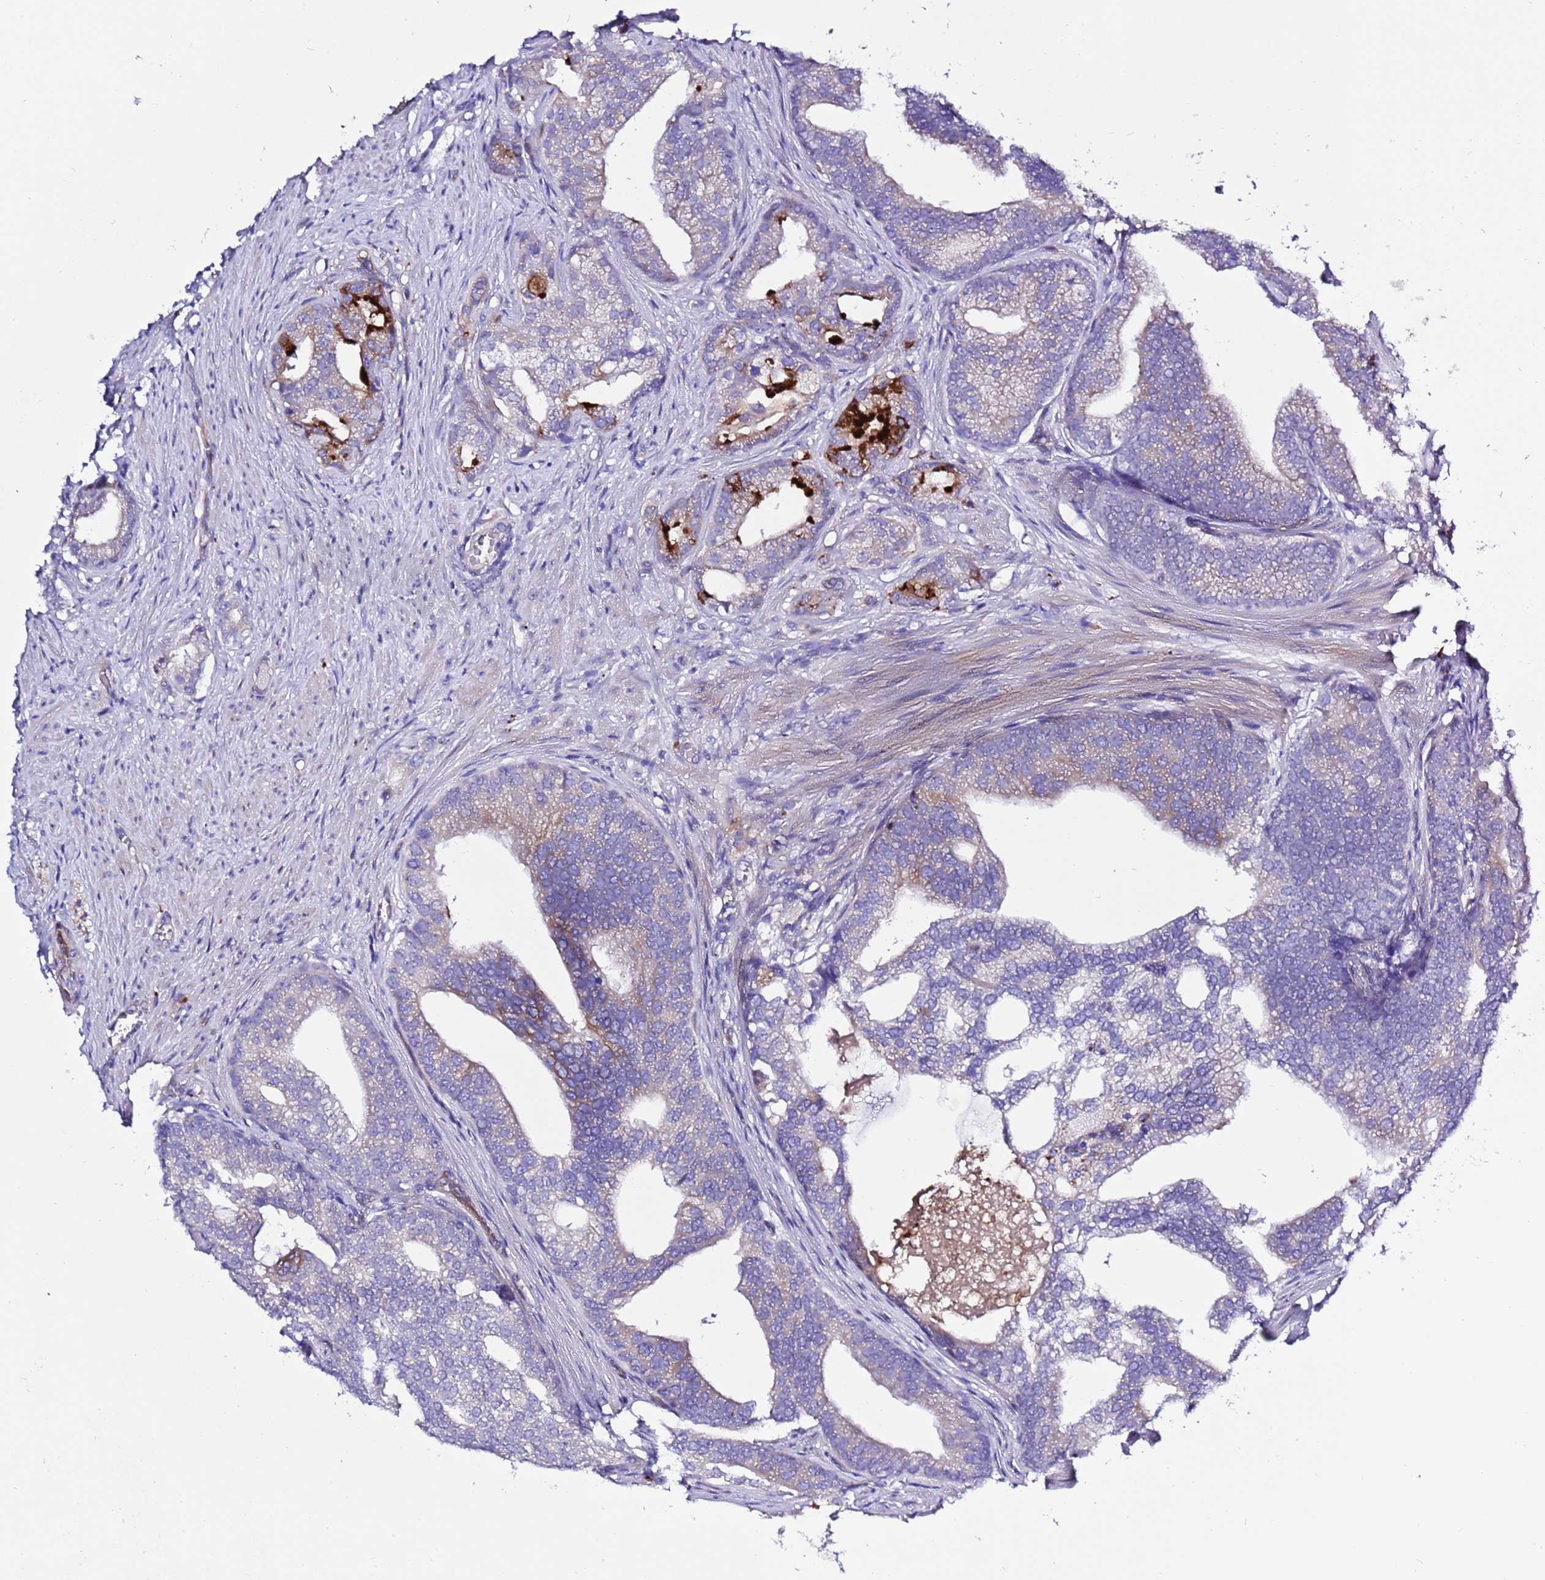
{"staining": {"intensity": "strong", "quantity": "<25%", "location": "cytoplasmic/membranous"}, "tissue": "prostate cancer", "cell_type": "Tumor cells", "image_type": "cancer", "snomed": [{"axis": "morphology", "description": "Adenocarcinoma, Low grade"}, {"axis": "topography", "description": "Prostate"}], "caption": "There is medium levels of strong cytoplasmic/membranous staining in tumor cells of adenocarcinoma (low-grade) (prostate), as demonstrated by immunohistochemical staining (brown color).", "gene": "KICS2", "patient": {"sex": "male", "age": 71}}